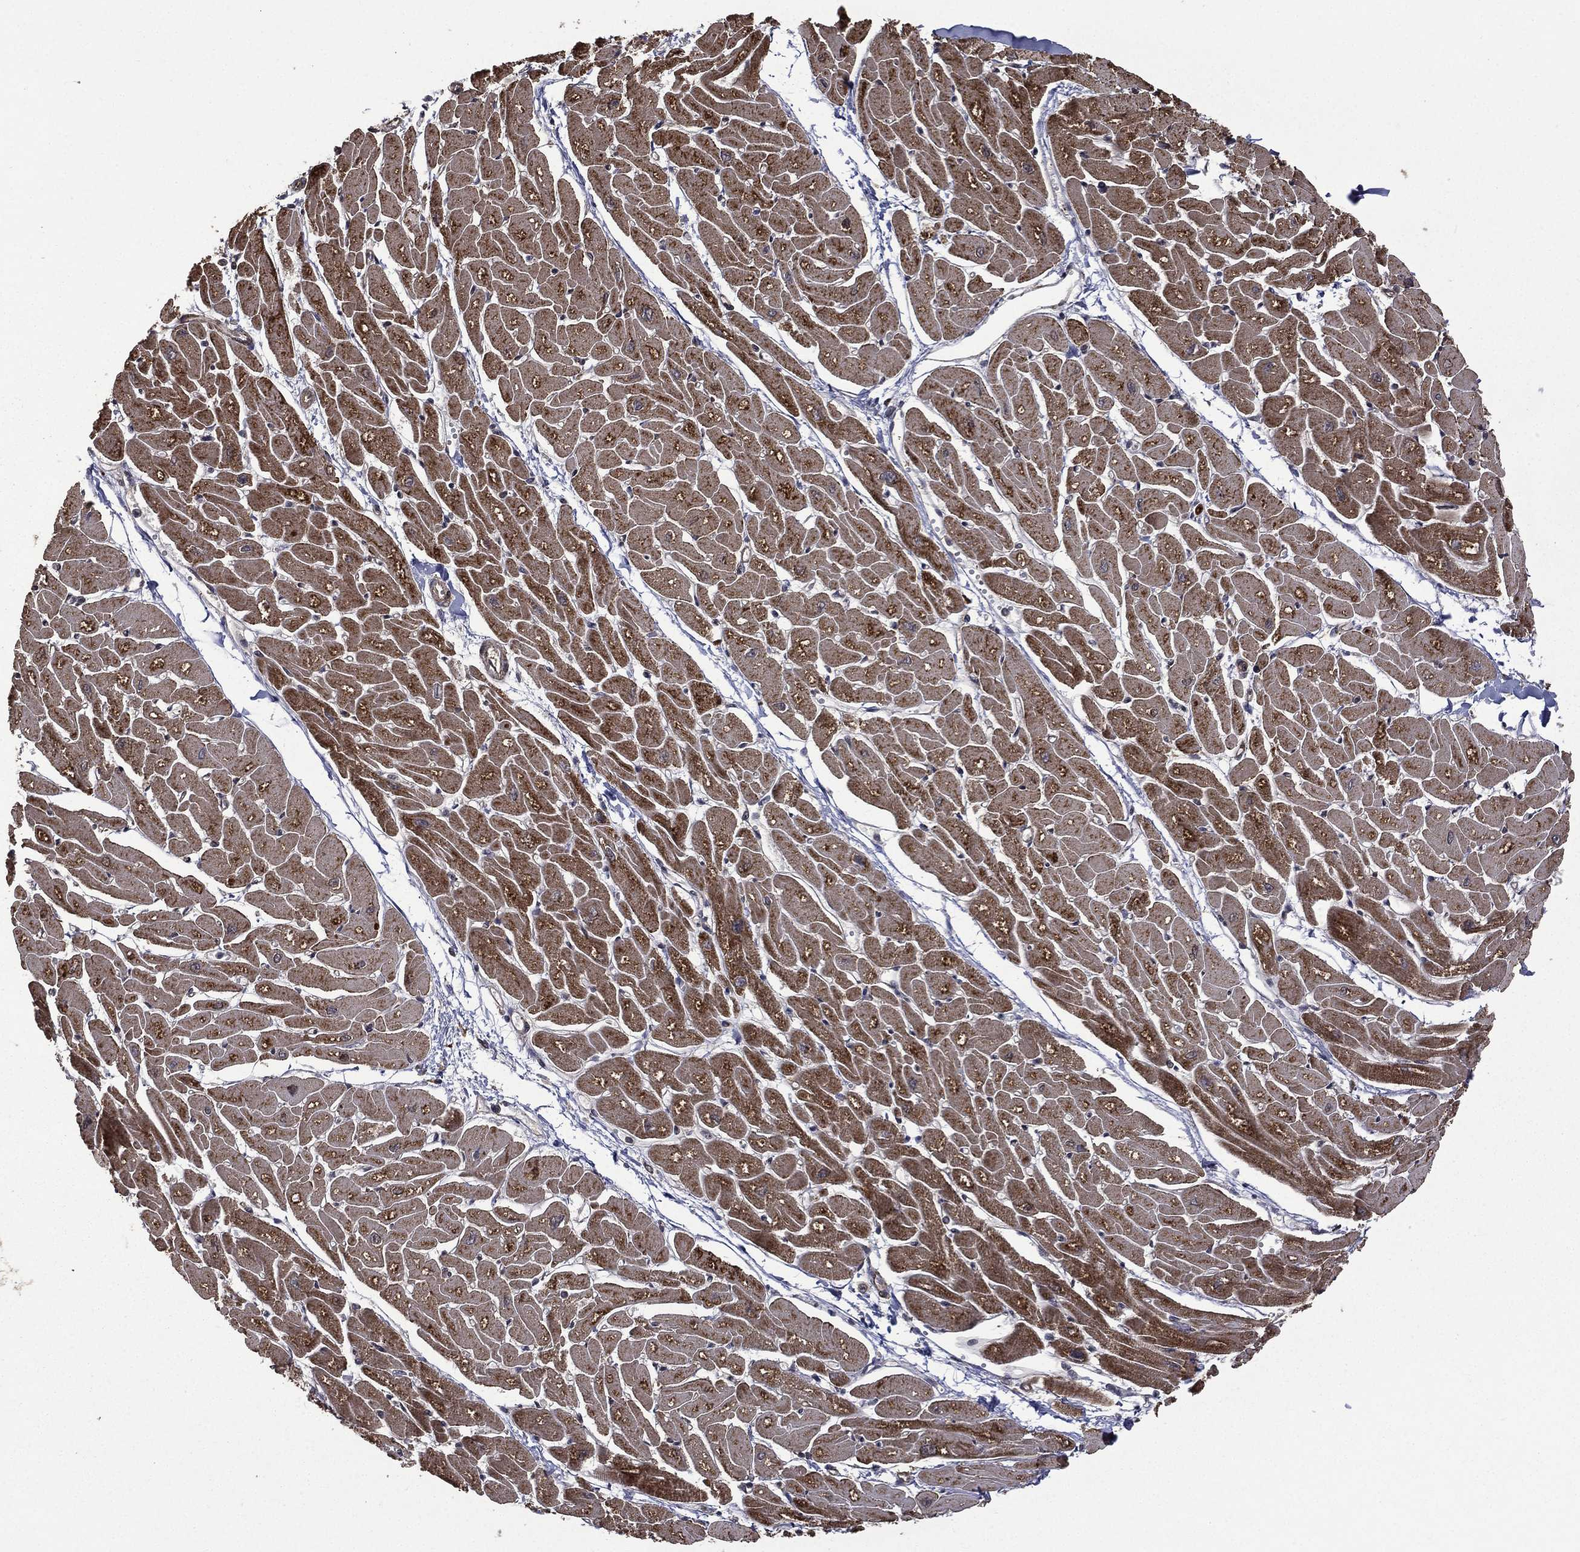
{"staining": {"intensity": "strong", "quantity": ">75%", "location": "cytoplasmic/membranous"}, "tissue": "heart muscle", "cell_type": "Cardiomyocytes", "image_type": "normal", "snomed": [{"axis": "morphology", "description": "Normal tissue, NOS"}, {"axis": "topography", "description": "Heart"}], "caption": "Immunohistochemical staining of unremarkable heart muscle demonstrates >75% levels of strong cytoplasmic/membranous protein positivity in about >75% of cardiomyocytes.", "gene": "GIMAP6", "patient": {"sex": "male", "age": 57}}